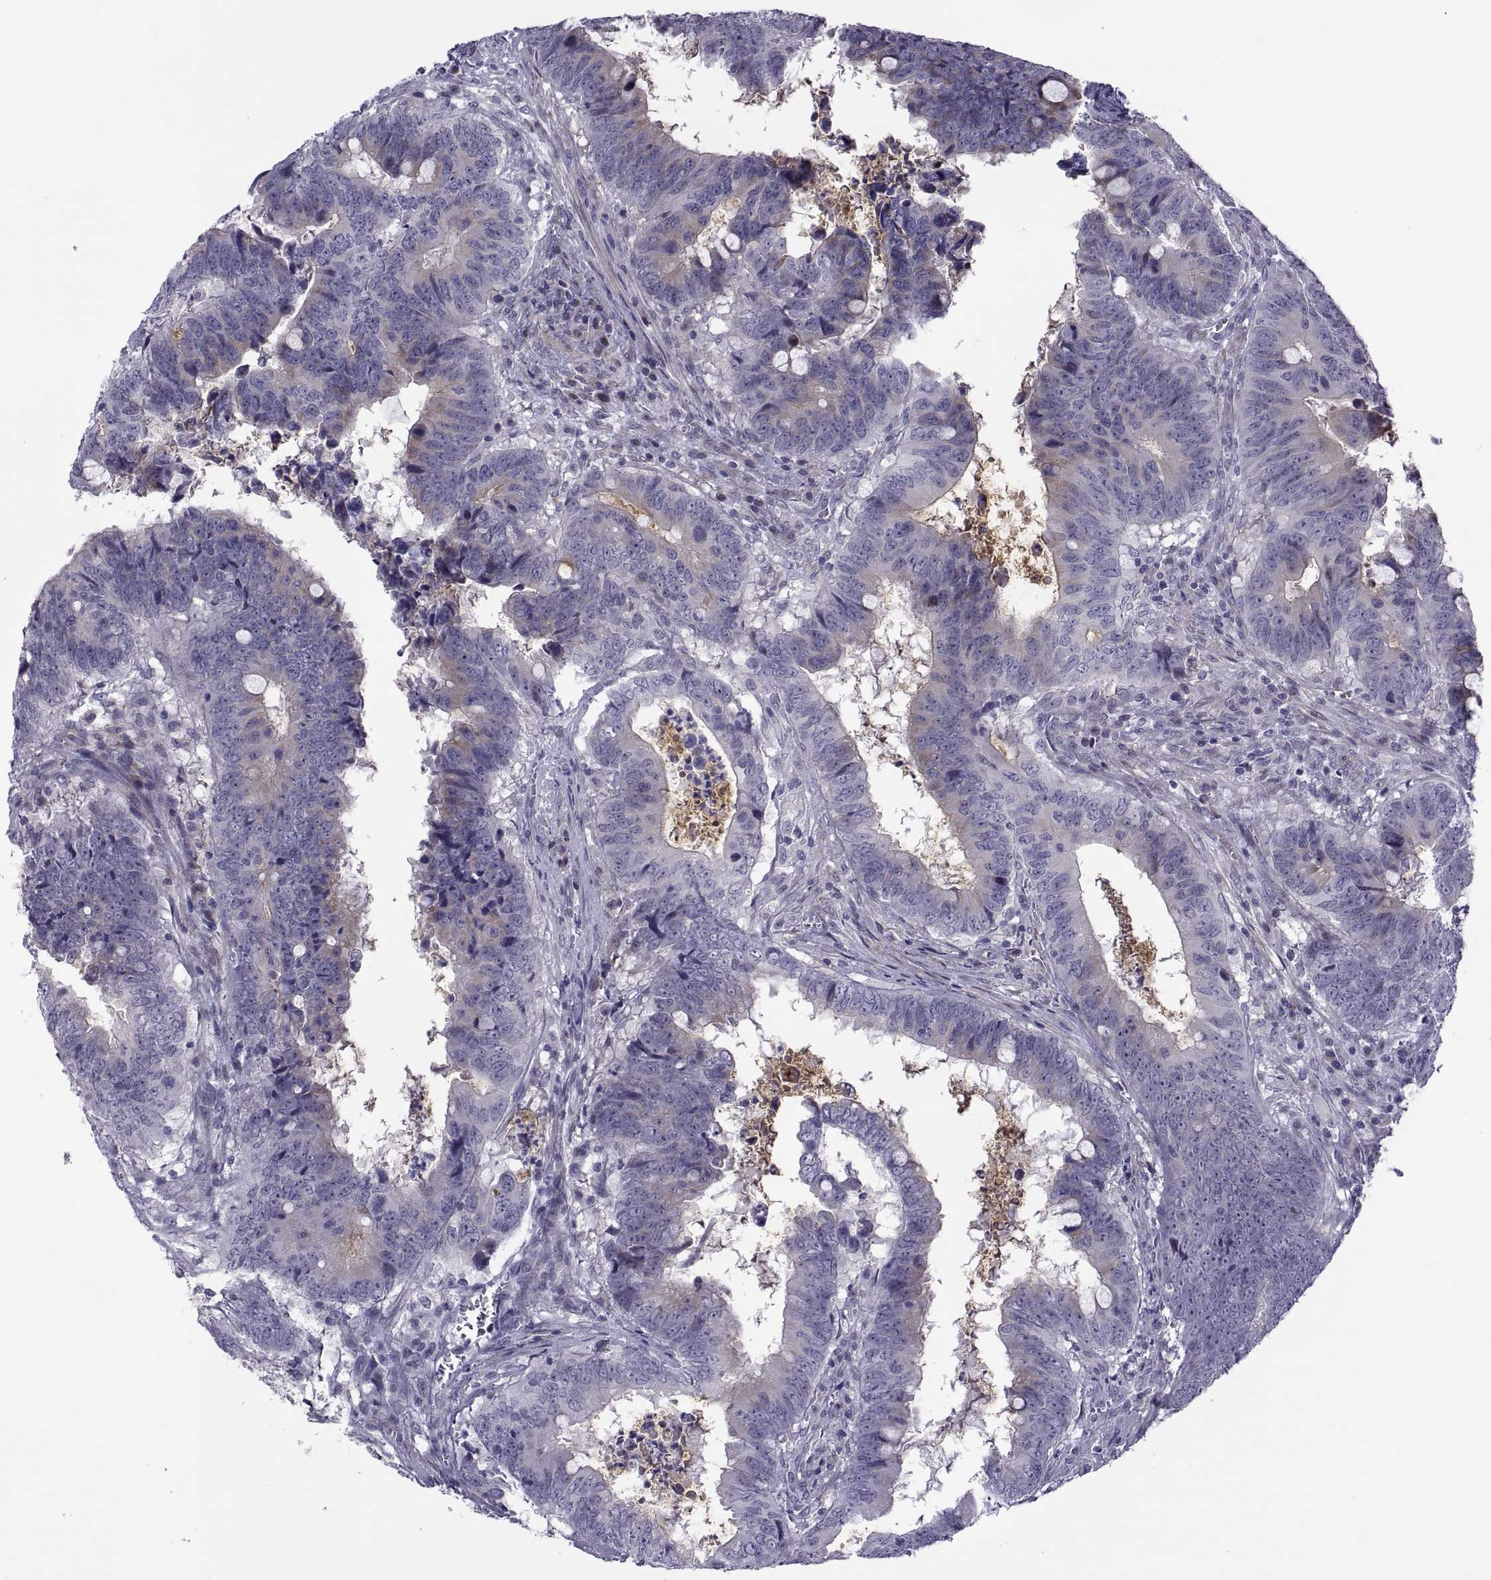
{"staining": {"intensity": "weak", "quantity": "<25%", "location": "cytoplasmic/membranous"}, "tissue": "colorectal cancer", "cell_type": "Tumor cells", "image_type": "cancer", "snomed": [{"axis": "morphology", "description": "Adenocarcinoma, NOS"}, {"axis": "topography", "description": "Colon"}], "caption": "Tumor cells show no significant protein staining in colorectal cancer.", "gene": "TMEM158", "patient": {"sex": "female", "age": 82}}